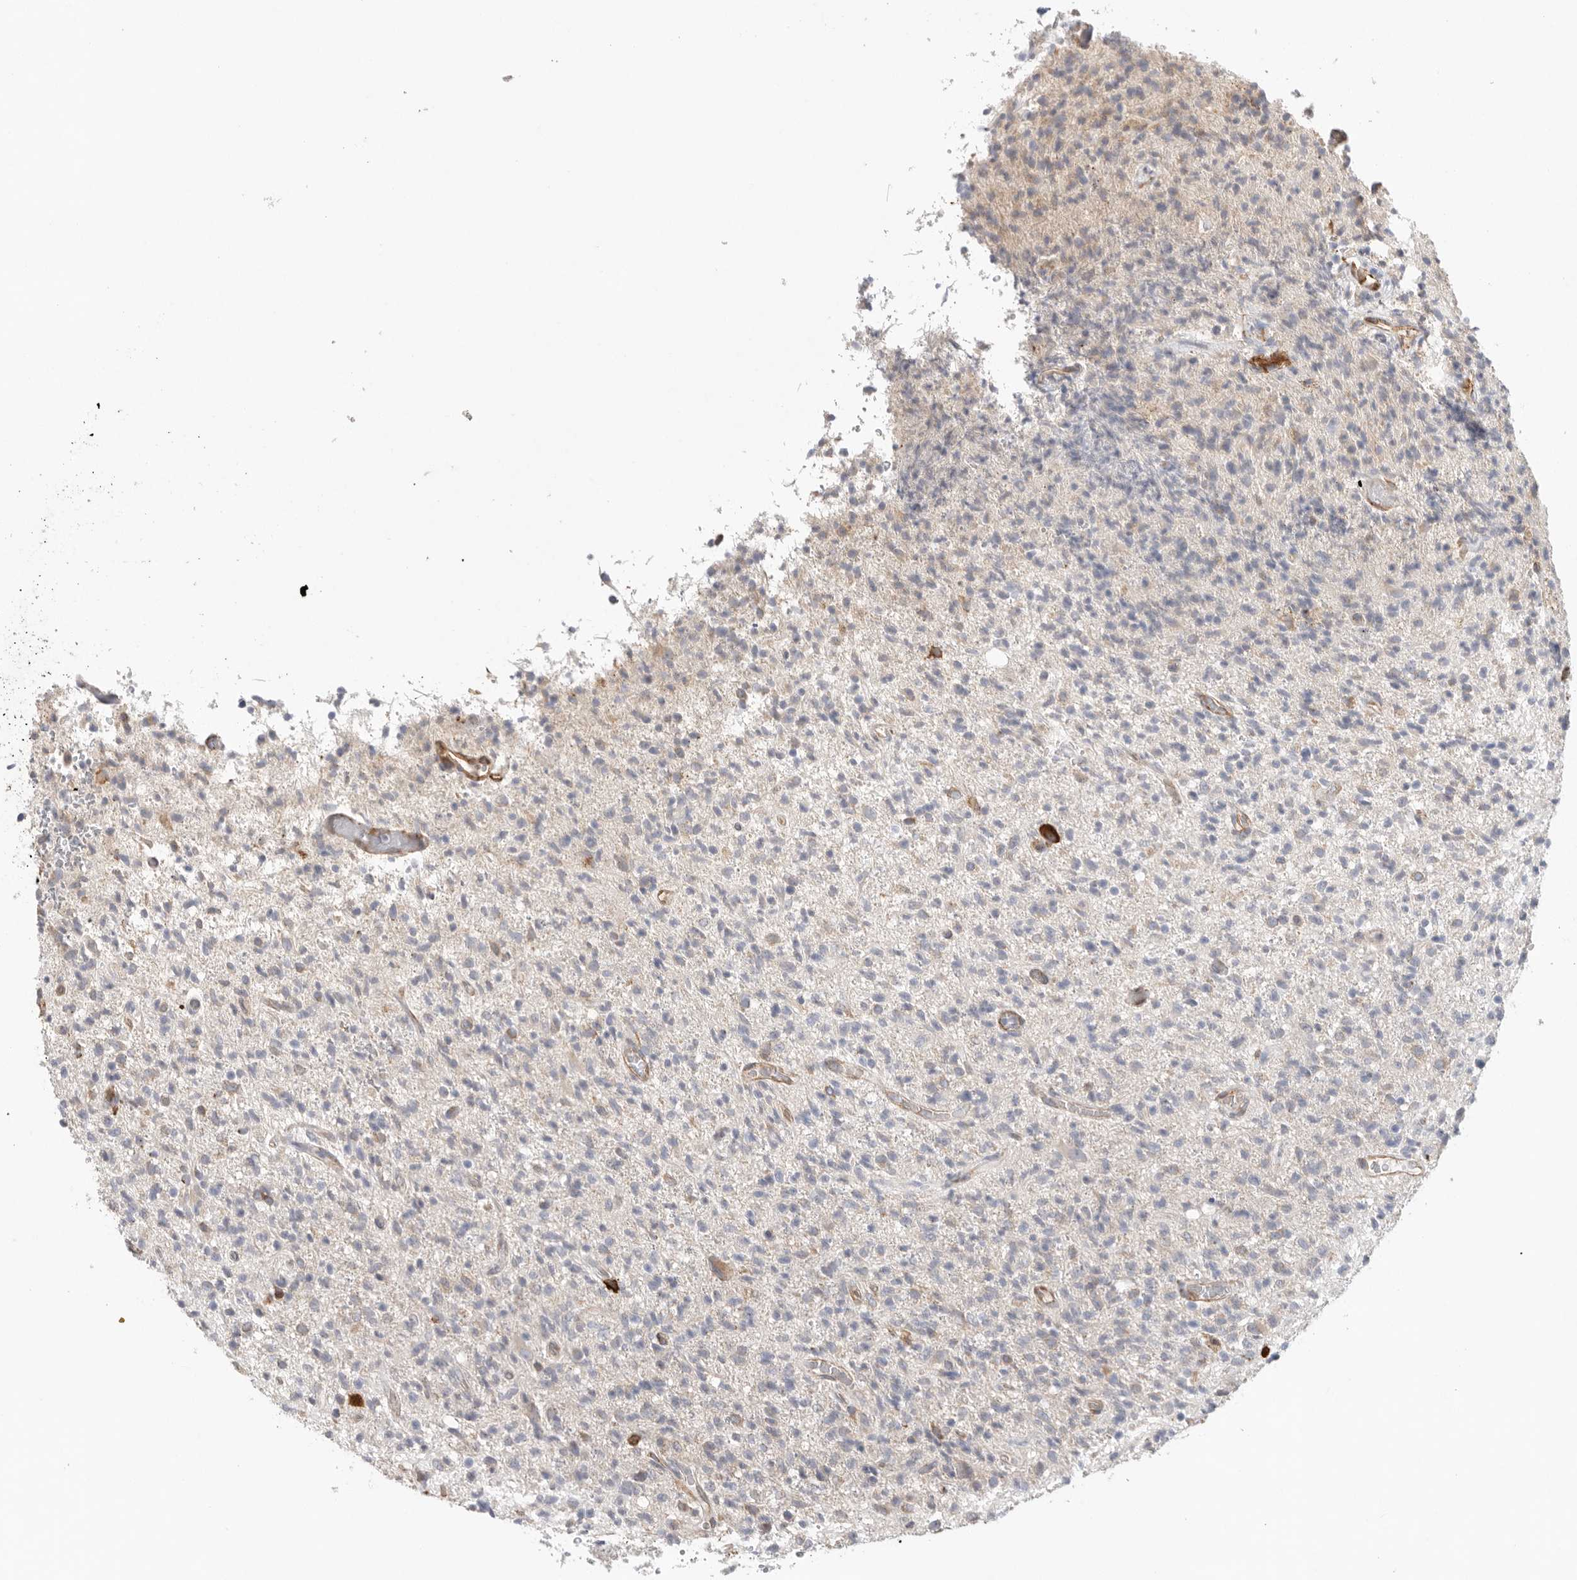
{"staining": {"intensity": "negative", "quantity": "none", "location": "none"}, "tissue": "glioma", "cell_type": "Tumor cells", "image_type": "cancer", "snomed": [{"axis": "morphology", "description": "Glioma, malignant, High grade"}, {"axis": "topography", "description": "Brain"}], "caption": "The photomicrograph displays no staining of tumor cells in glioma.", "gene": "BLOC1S5", "patient": {"sex": "female", "age": 57}}